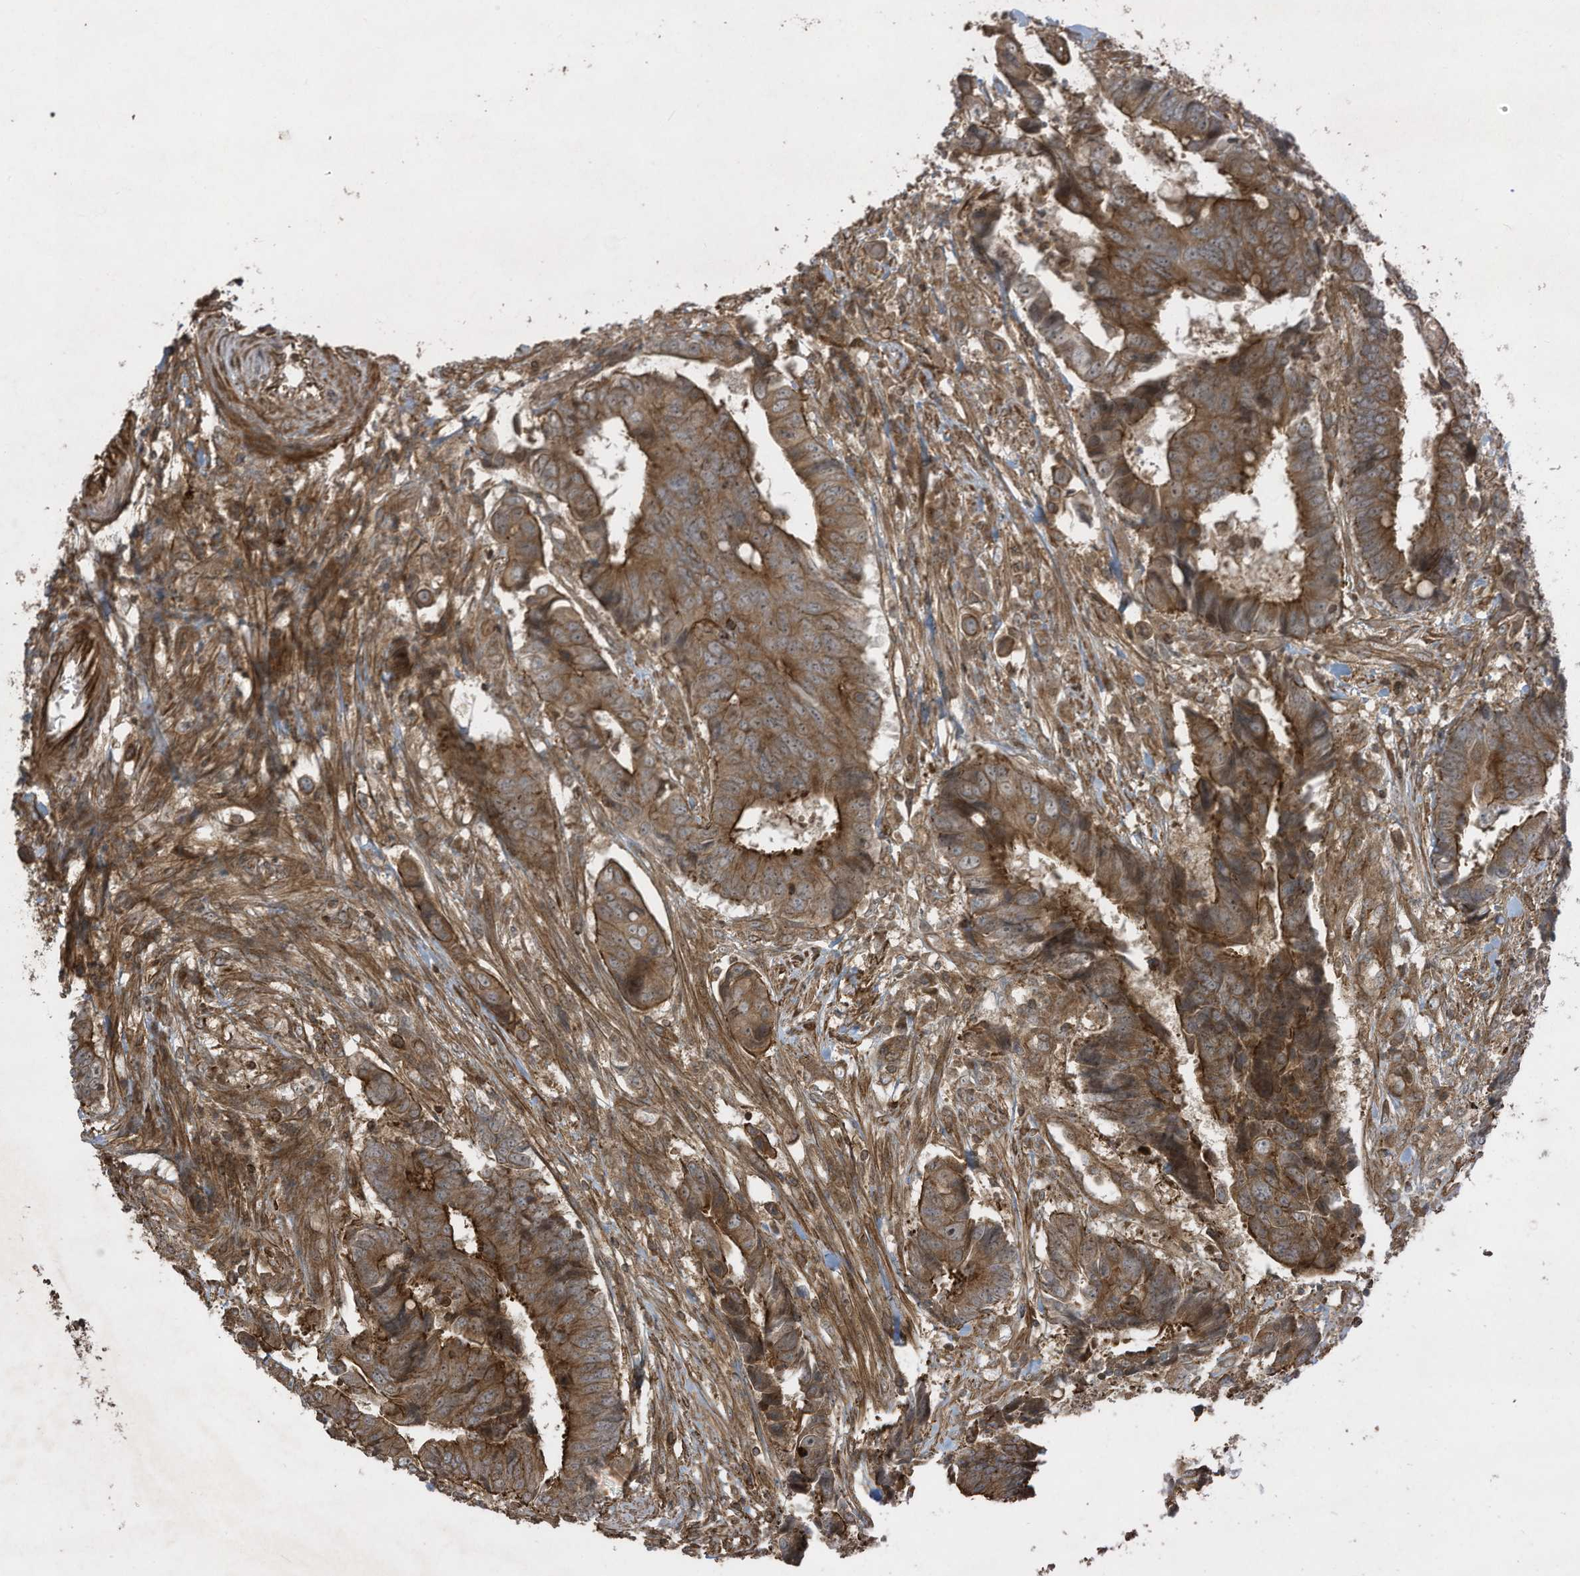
{"staining": {"intensity": "moderate", "quantity": ">75%", "location": "cytoplasmic/membranous"}, "tissue": "colorectal cancer", "cell_type": "Tumor cells", "image_type": "cancer", "snomed": [{"axis": "morphology", "description": "Adenocarcinoma, NOS"}, {"axis": "topography", "description": "Rectum"}], "caption": "Adenocarcinoma (colorectal) was stained to show a protein in brown. There is medium levels of moderate cytoplasmic/membranous staining in approximately >75% of tumor cells.", "gene": "DDIT4", "patient": {"sex": "male", "age": 84}}